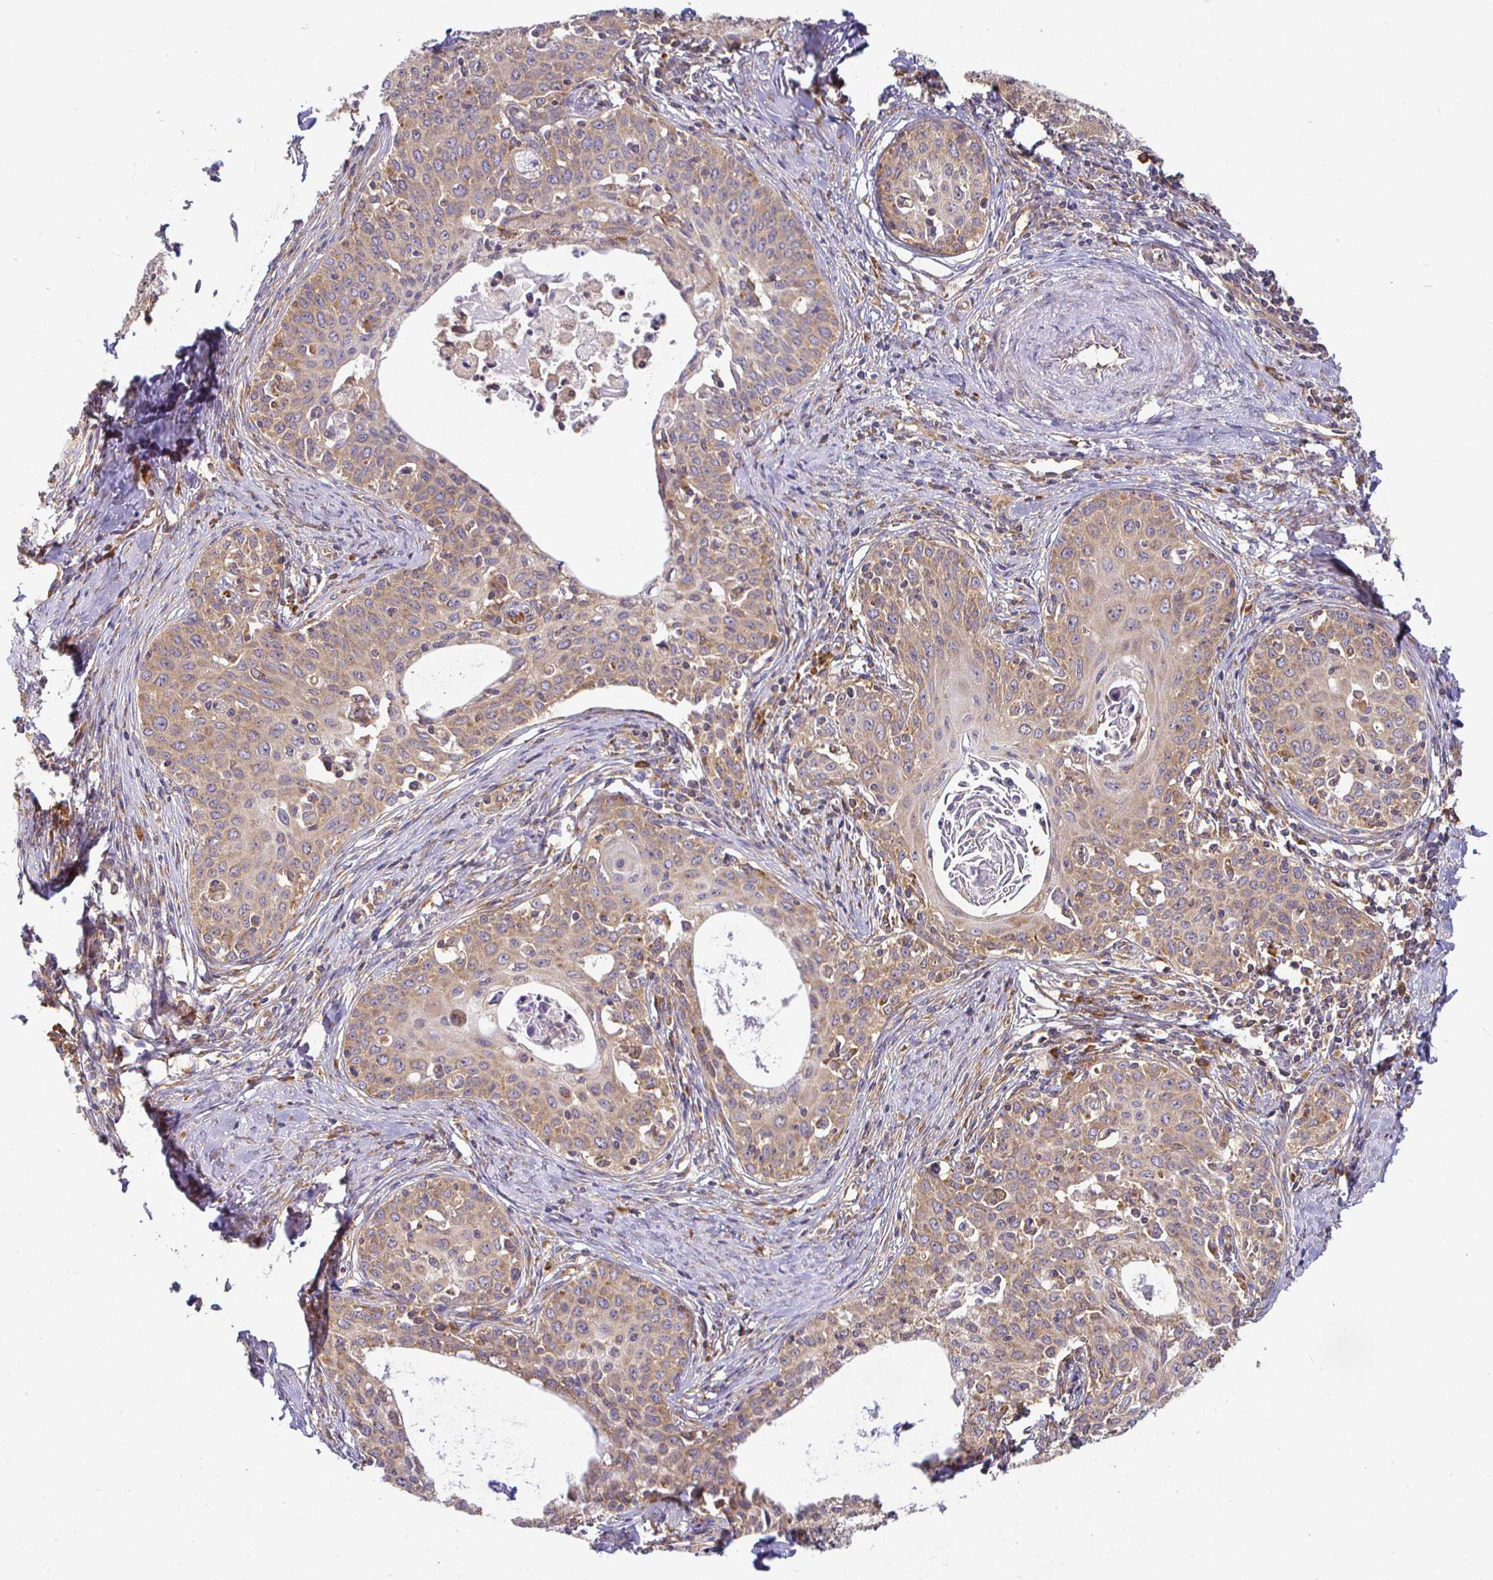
{"staining": {"intensity": "weak", "quantity": ">75%", "location": "cytoplasmic/membranous"}, "tissue": "cervical cancer", "cell_type": "Tumor cells", "image_type": "cancer", "snomed": [{"axis": "morphology", "description": "Squamous cell carcinoma, NOS"}, {"axis": "morphology", "description": "Adenocarcinoma, NOS"}, {"axis": "topography", "description": "Cervix"}], "caption": "Cervical cancer (adenocarcinoma) stained with DAB immunohistochemistry exhibits low levels of weak cytoplasmic/membranous positivity in approximately >75% of tumor cells. The staining is performed using DAB (3,3'-diaminobenzidine) brown chromogen to label protein expression. The nuclei are counter-stained blue using hematoxylin.", "gene": "IRAK1", "patient": {"sex": "female", "age": 52}}